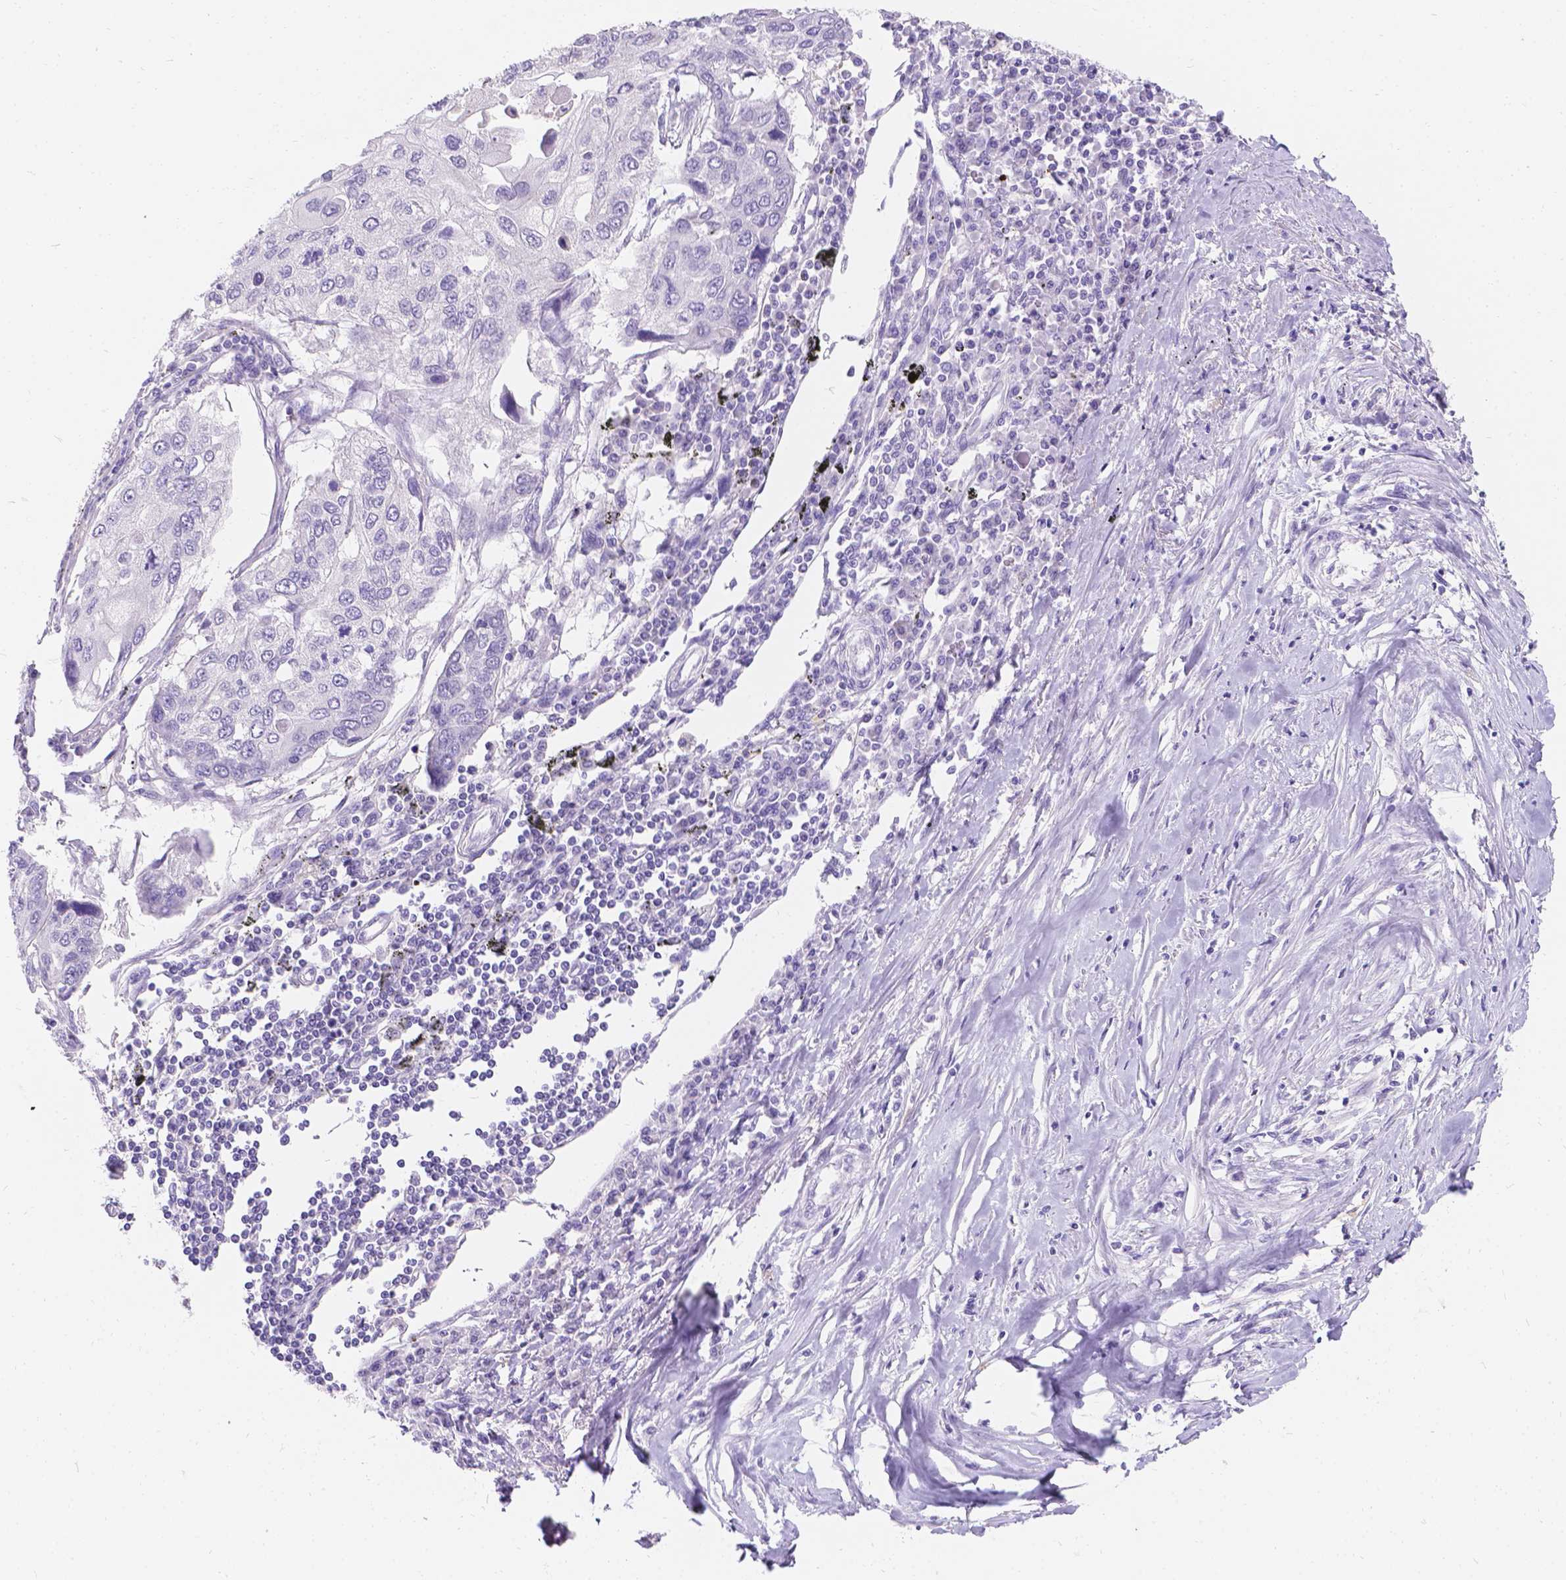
{"staining": {"intensity": "negative", "quantity": "none", "location": "none"}, "tissue": "lung cancer", "cell_type": "Tumor cells", "image_type": "cancer", "snomed": [{"axis": "morphology", "description": "Squamous cell carcinoma, NOS"}, {"axis": "morphology", "description": "Squamous cell carcinoma, metastatic, NOS"}, {"axis": "topography", "description": "Lung"}], "caption": "A histopathology image of human lung cancer (squamous cell carcinoma) is negative for staining in tumor cells.", "gene": "GNRHR", "patient": {"sex": "male", "age": 63}}